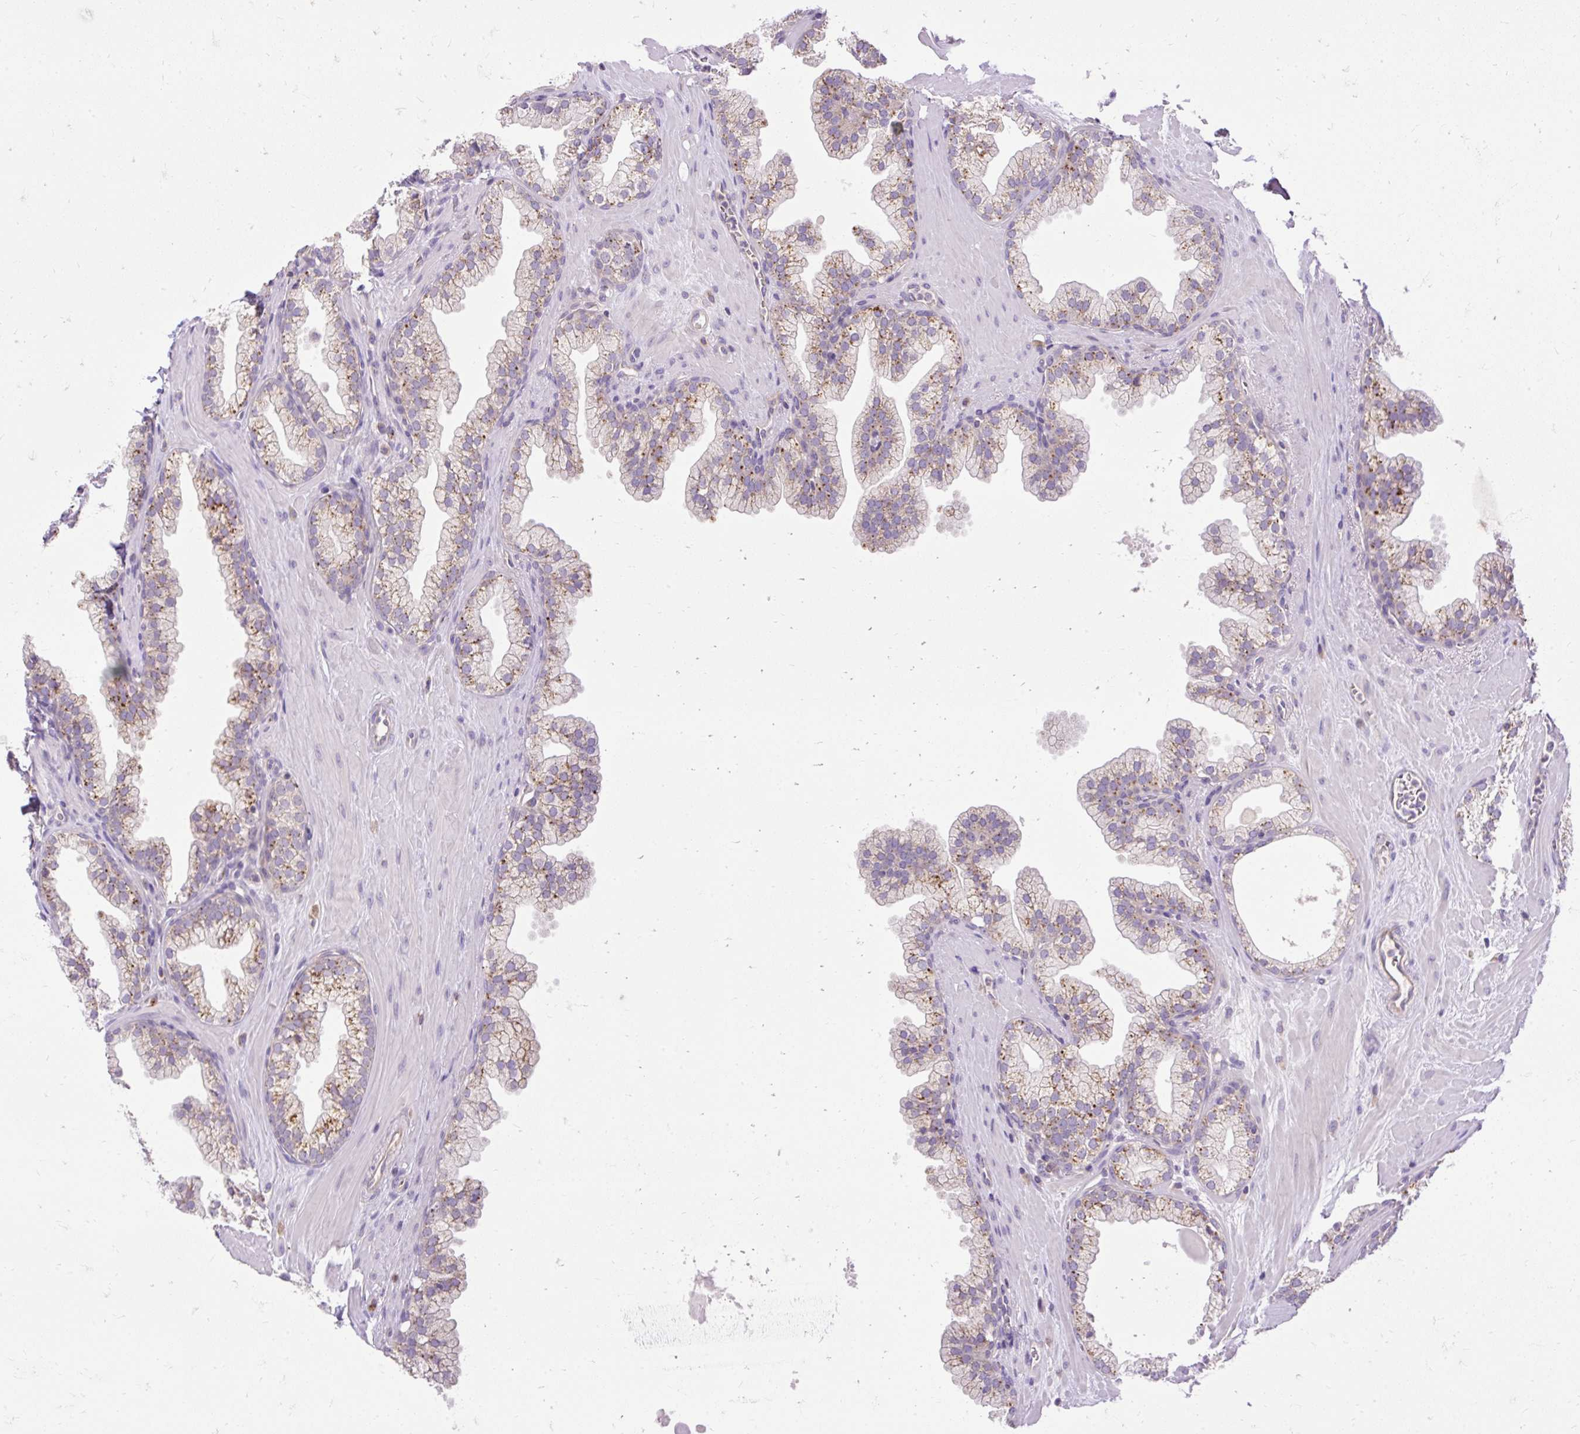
{"staining": {"intensity": "moderate", "quantity": "25%-75%", "location": "cytoplasmic/membranous"}, "tissue": "prostate", "cell_type": "Glandular cells", "image_type": "normal", "snomed": [{"axis": "morphology", "description": "Normal tissue, NOS"}, {"axis": "topography", "description": "Prostate"}, {"axis": "topography", "description": "Peripheral nerve tissue"}], "caption": "Benign prostate was stained to show a protein in brown. There is medium levels of moderate cytoplasmic/membranous positivity in approximately 25%-75% of glandular cells. (brown staining indicates protein expression, while blue staining denotes nuclei).", "gene": "HEXB", "patient": {"sex": "male", "age": 61}}